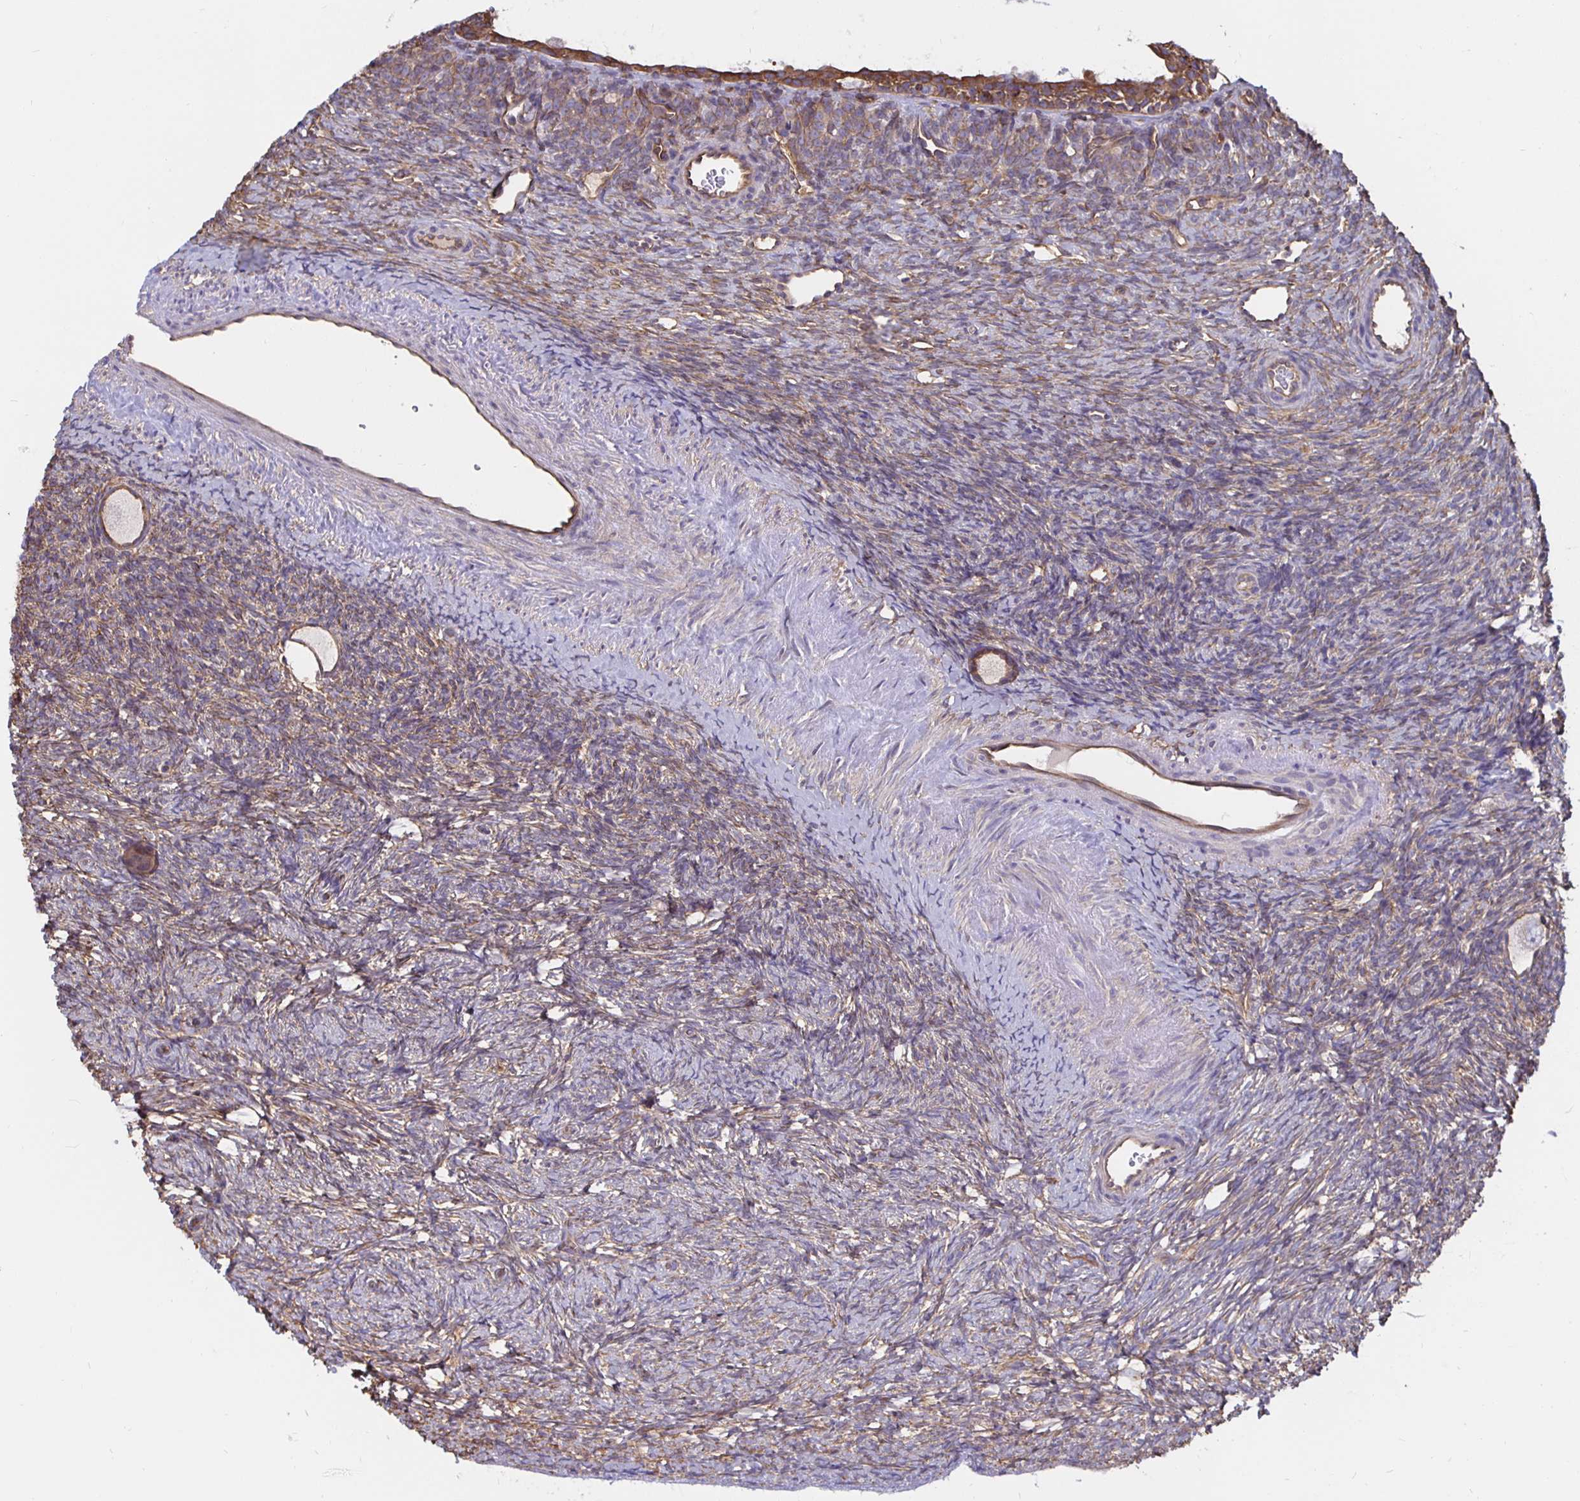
{"staining": {"intensity": "weak", "quantity": "25%-75%", "location": "cytoplasmic/membranous"}, "tissue": "ovary", "cell_type": "Ovarian stroma cells", "image_type": "normal", "snomed": [{"axis": "morphology", "description": "Normal tissue, NOS"}, {"axis": "topography", "description": "Ovary"}], "caption": "Approximately 25%-75% of ovarian stroma cells in benign ovary display weak cytoplasmic/membranous protein staining as visualized by brown immunohistochemical staining.", "gene": "ARHGEF39", "patient": {"sex": "female", "age": 34}}